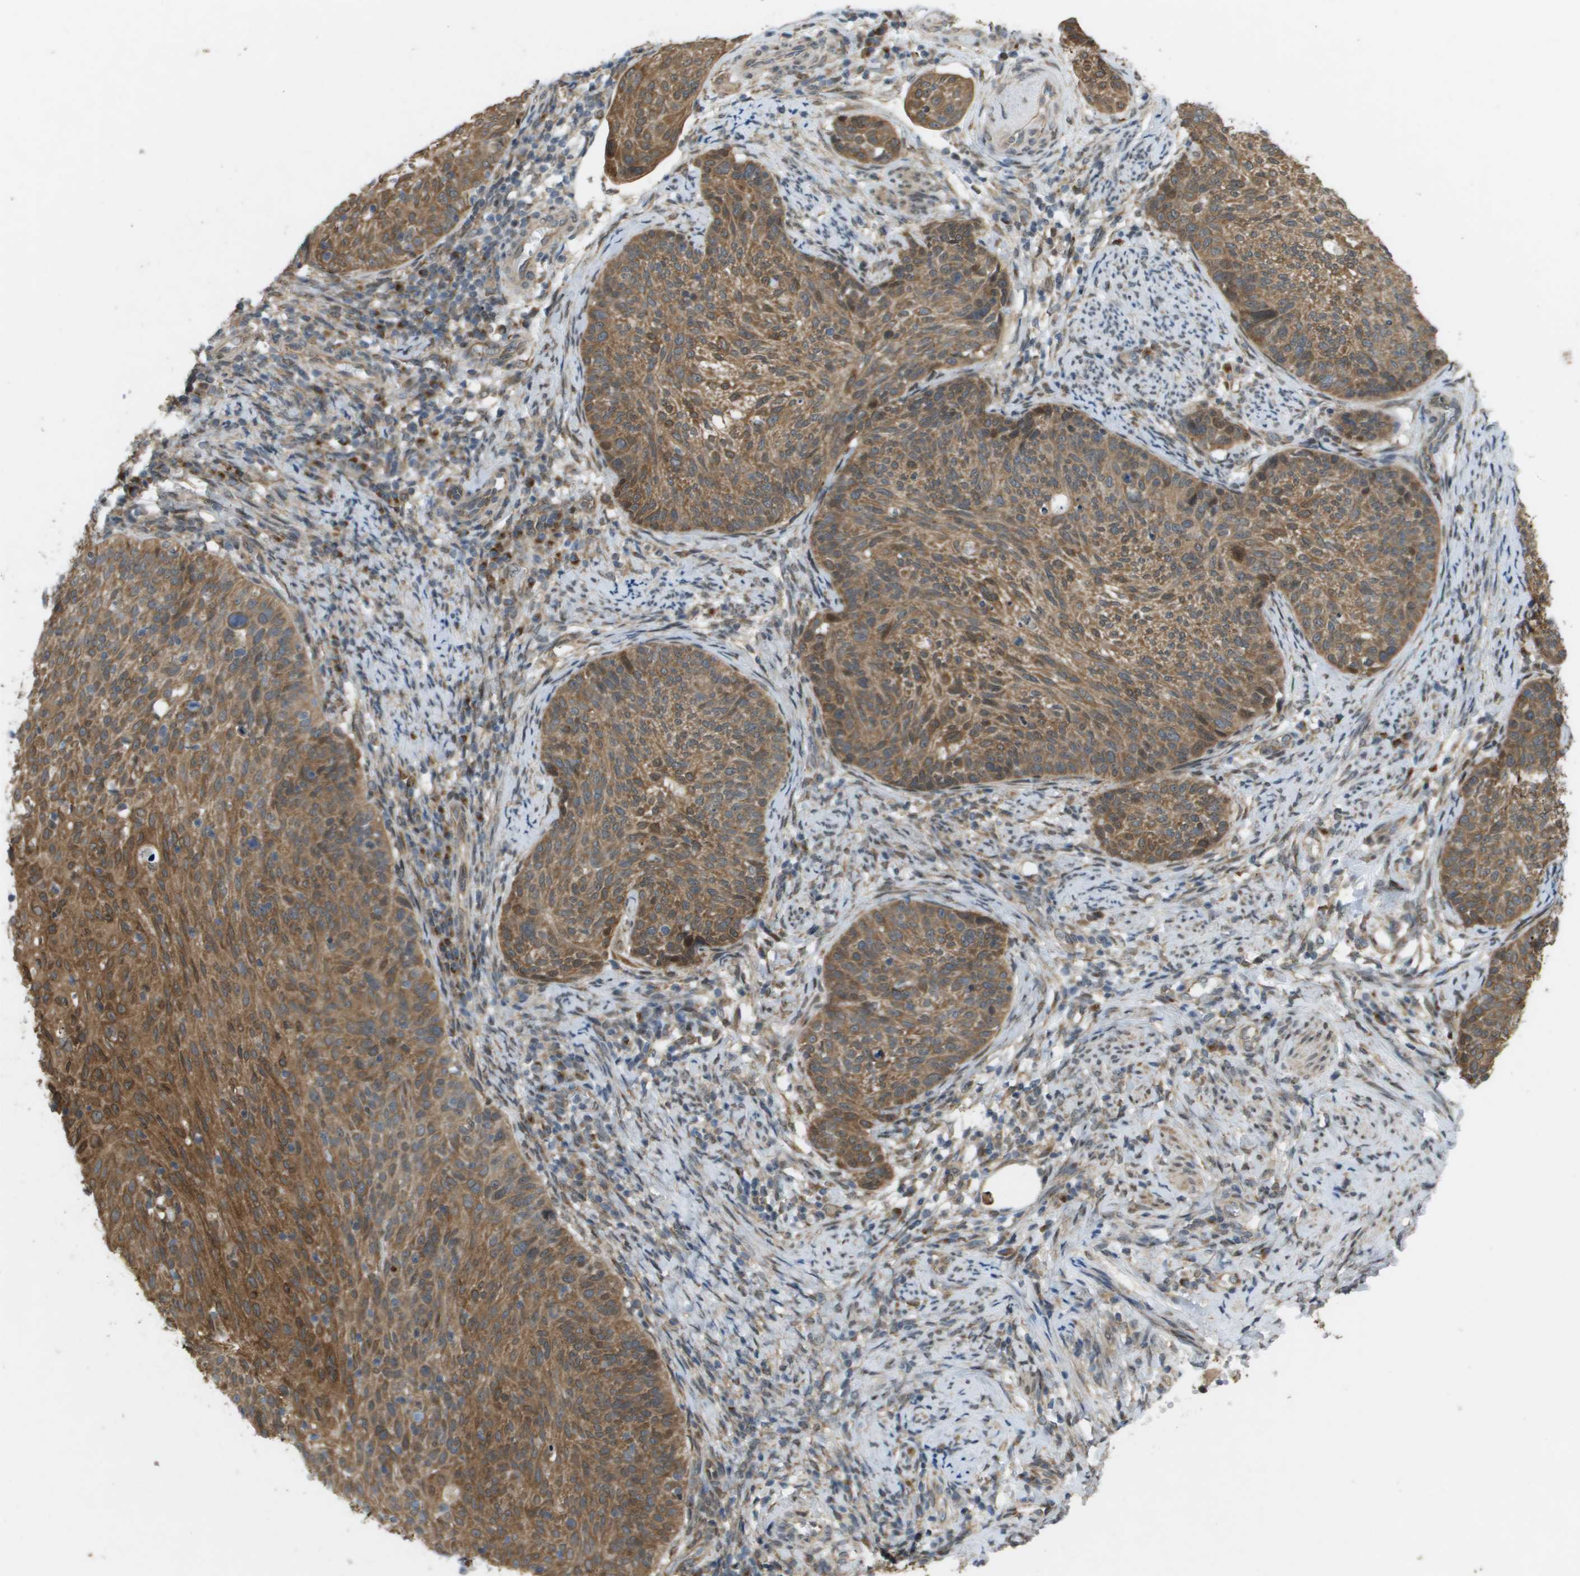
{"staining": {"intensity": "moderate", "quantity": ">75%", "location": "cytoplasmic/membranous"}, "tissue": "cervical cancer", "cell_type": "Tumor cells", "image_type": "cancer", "snomed": [{"axis": "morphology", "description": "Squamous cell carcinoma, NOS"}, {"axis": "topography", "description": "Cervix"}], "caption": "This is an image of IHC staining of squamous cell carcinoma (cervical), which shows moderate staining in the cytoplasmic/membranous of tumor cells.", "gene": "IFNLR1", "patient": {"sex": "female", "age": 70}}